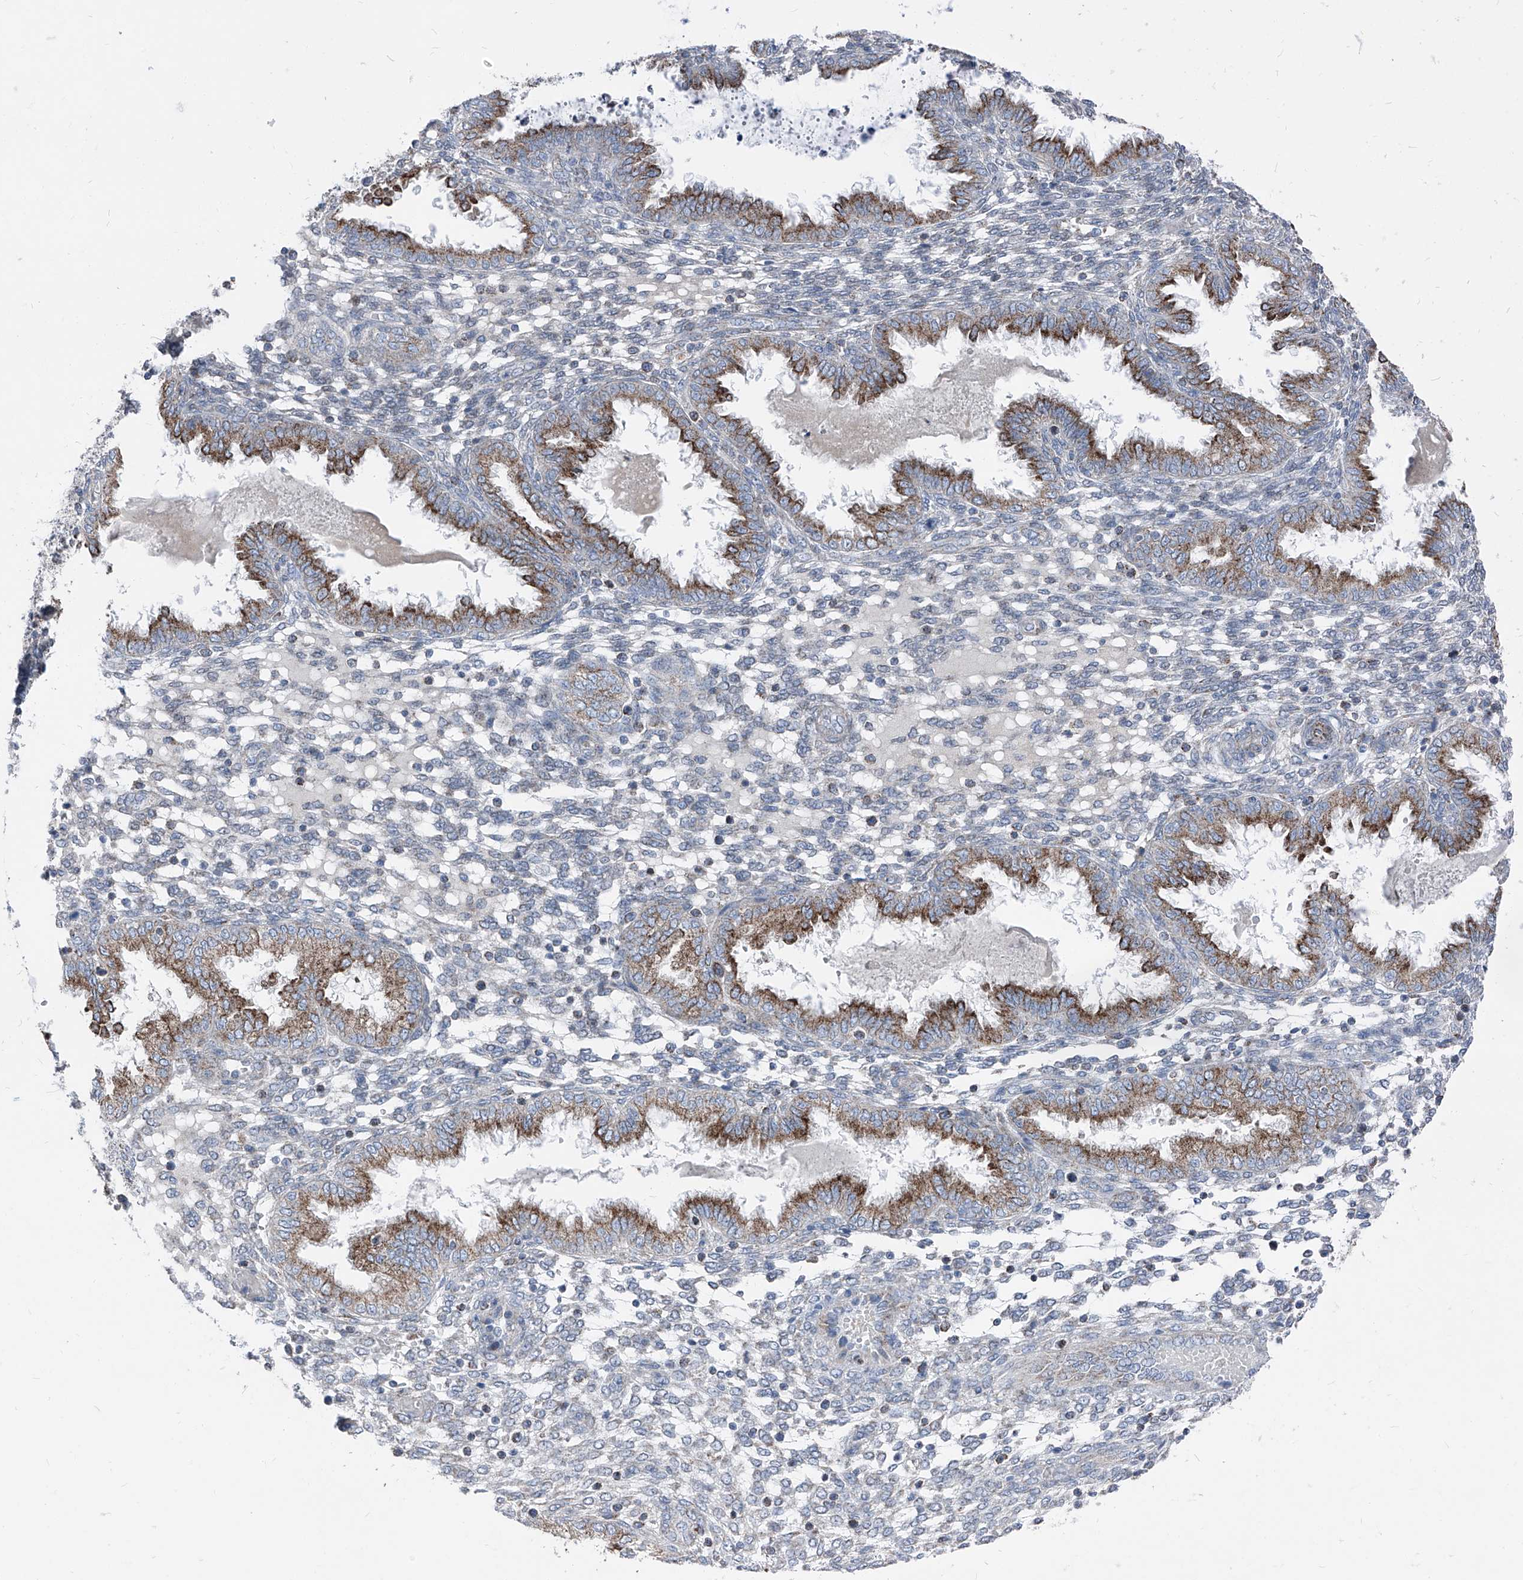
{"staining": {"intensity": "weak", "quantity": "<25%", "location": "nuclear"}, "tissue": "endometrium", "cell_type": "Cells in endometrial stroma", "image_type": "normal", "snomed": [{"axis": "morphology", "description": "Normal tissue, NOS"}, {"axis": "topography", "description": "Endometrium"}], "caption": "DAB (3,3'-diaminobenzidine) immunohistochemical staining of unremarkable human endometrium demonstrates no significant expression in cells in endometrial stroma. Brightfield microscopy of immunohistochemistry stained with DAB (3,3'-diaminobenzidine) (brown) and hematoxylin (blue), captured at high magnification.", "gene": "AGPS", "patient": {"sex": "female", "age": 33}}